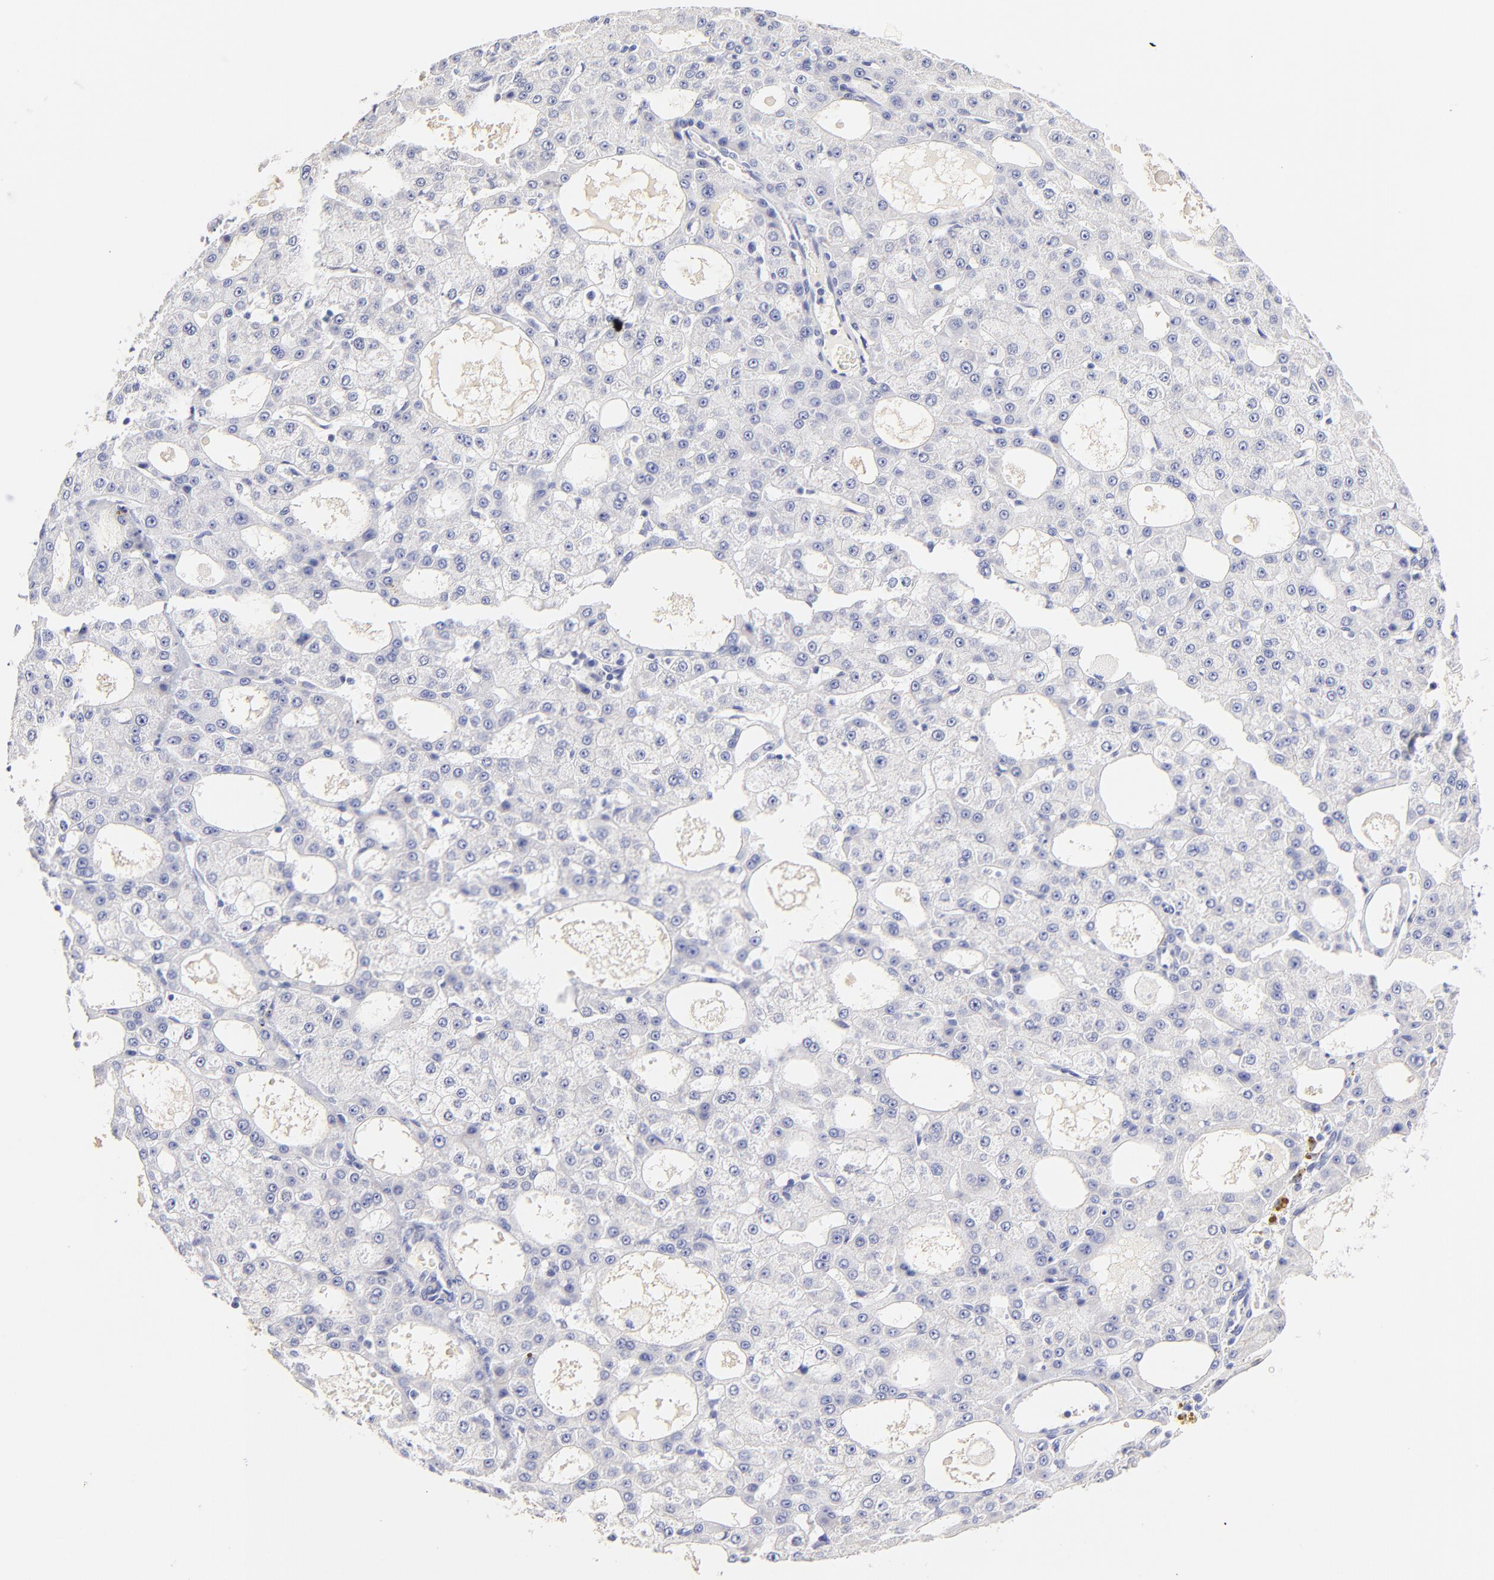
{"staining": {"intensity": "negative", "quantity": "none", "location": "none"}, "tissue": "liver cancer", "cell_type": "Tumor cells", "image_type": "cancer", "snomed": [{"axis": "morphology", "description": "Carcinoma, Hepatocellular, NOS"}, {"axis": "topography", "description": "Liver"}], "caption": "IHC histopathology image of neoplastic tissue: liver cancer (hepatocellular carcinoma) stained with DAB shows no significant protein positivity in tumor cells.", "gene": "ASB9", "patient": {"sex": "male", "age": 47}}